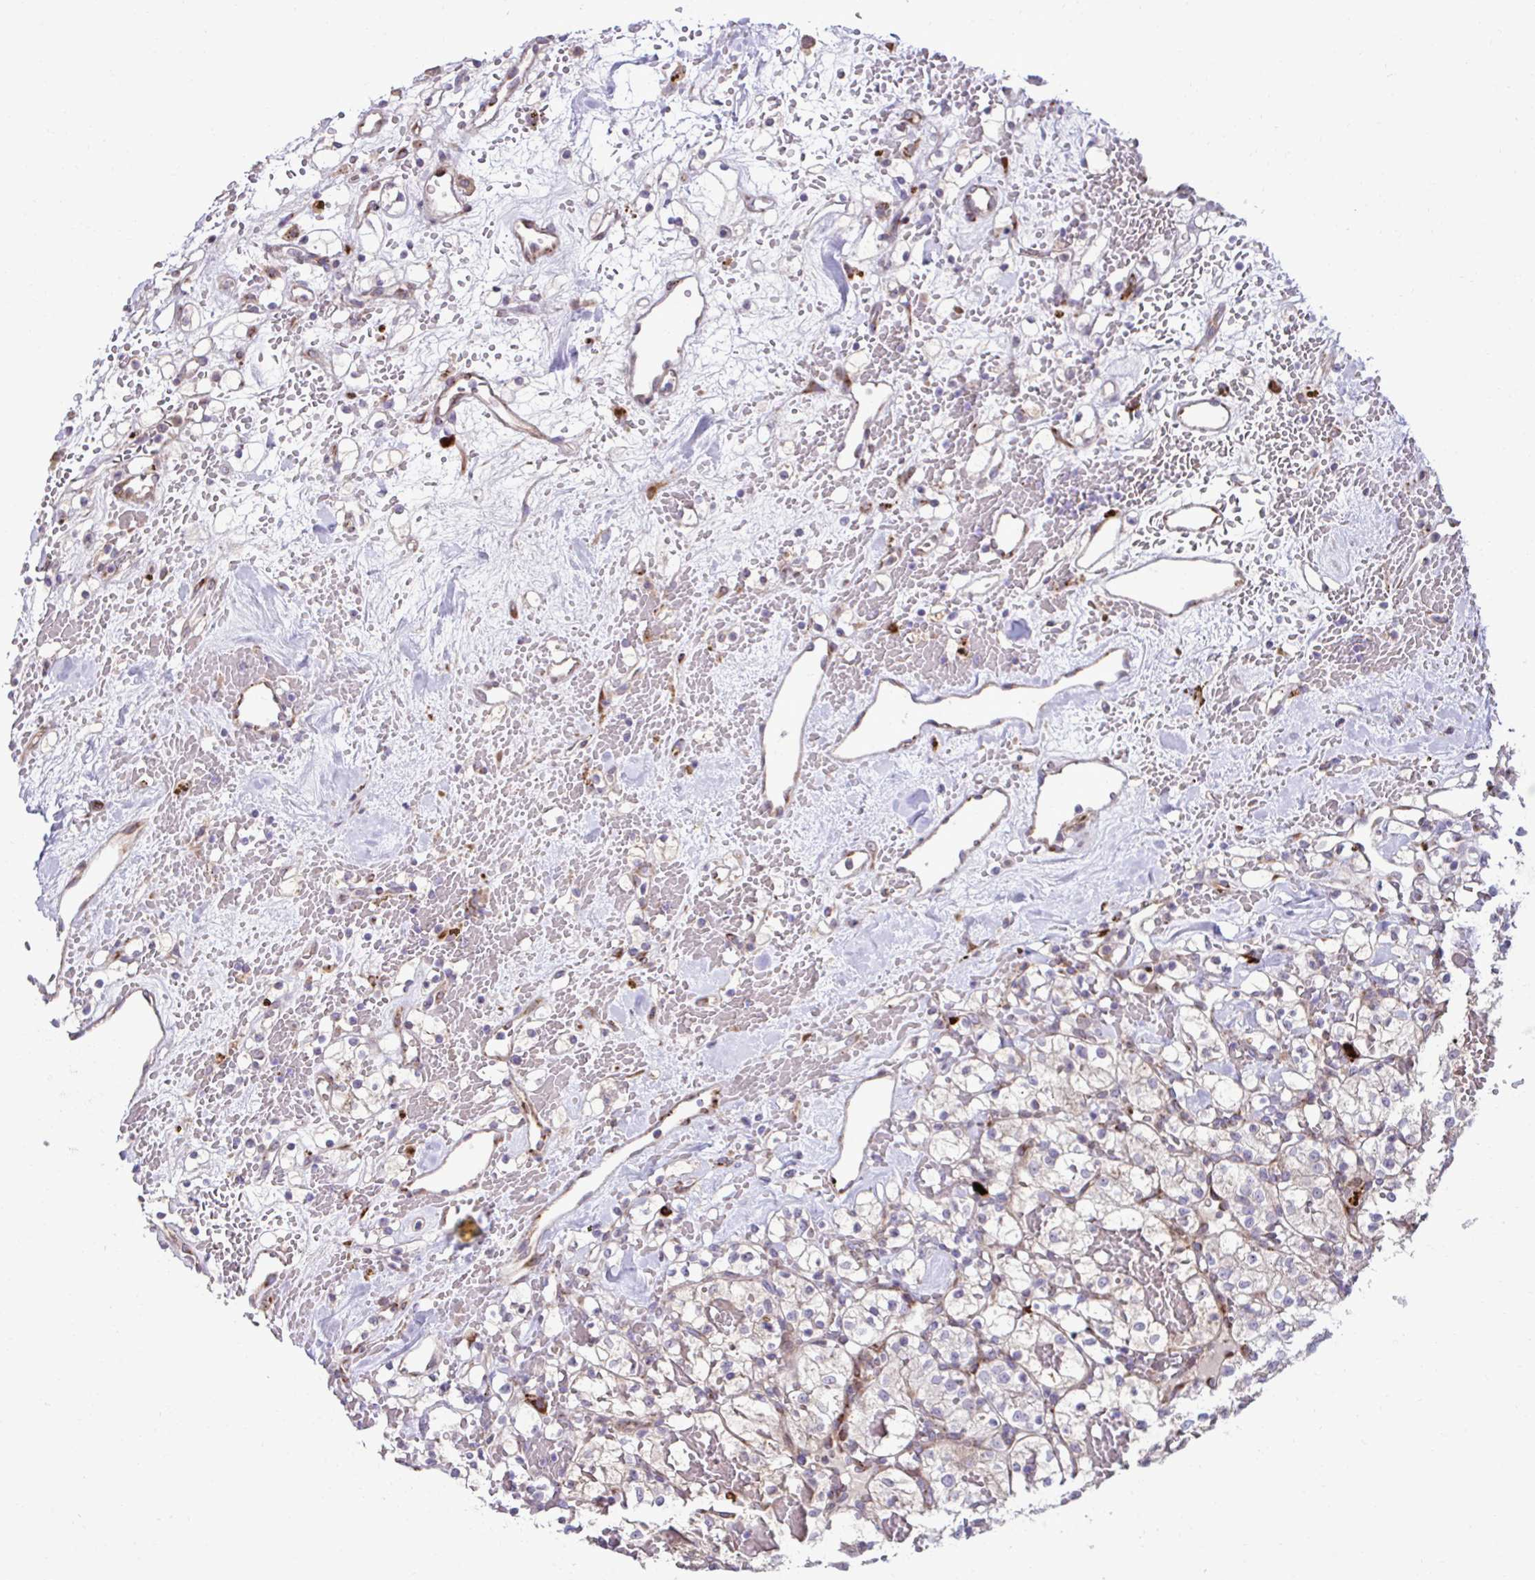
{"staining": {"intensity": "negative", "quantity": "none", "location": "none"}, "tissue": "renal cancer", "cell_type": "Tumor cells", "image_type": "cancer", "snomed": [{"axis": "morphology", "description": "Adenocarcinoma, NOS"}, {"axis": "topography", "description": "Kidney"}], "caption": "Tumor cells show no significant protein expression in renal adenocarcinoma.", "gene": "LIMS1", "patient": {"sex": "female", "age": 60}}